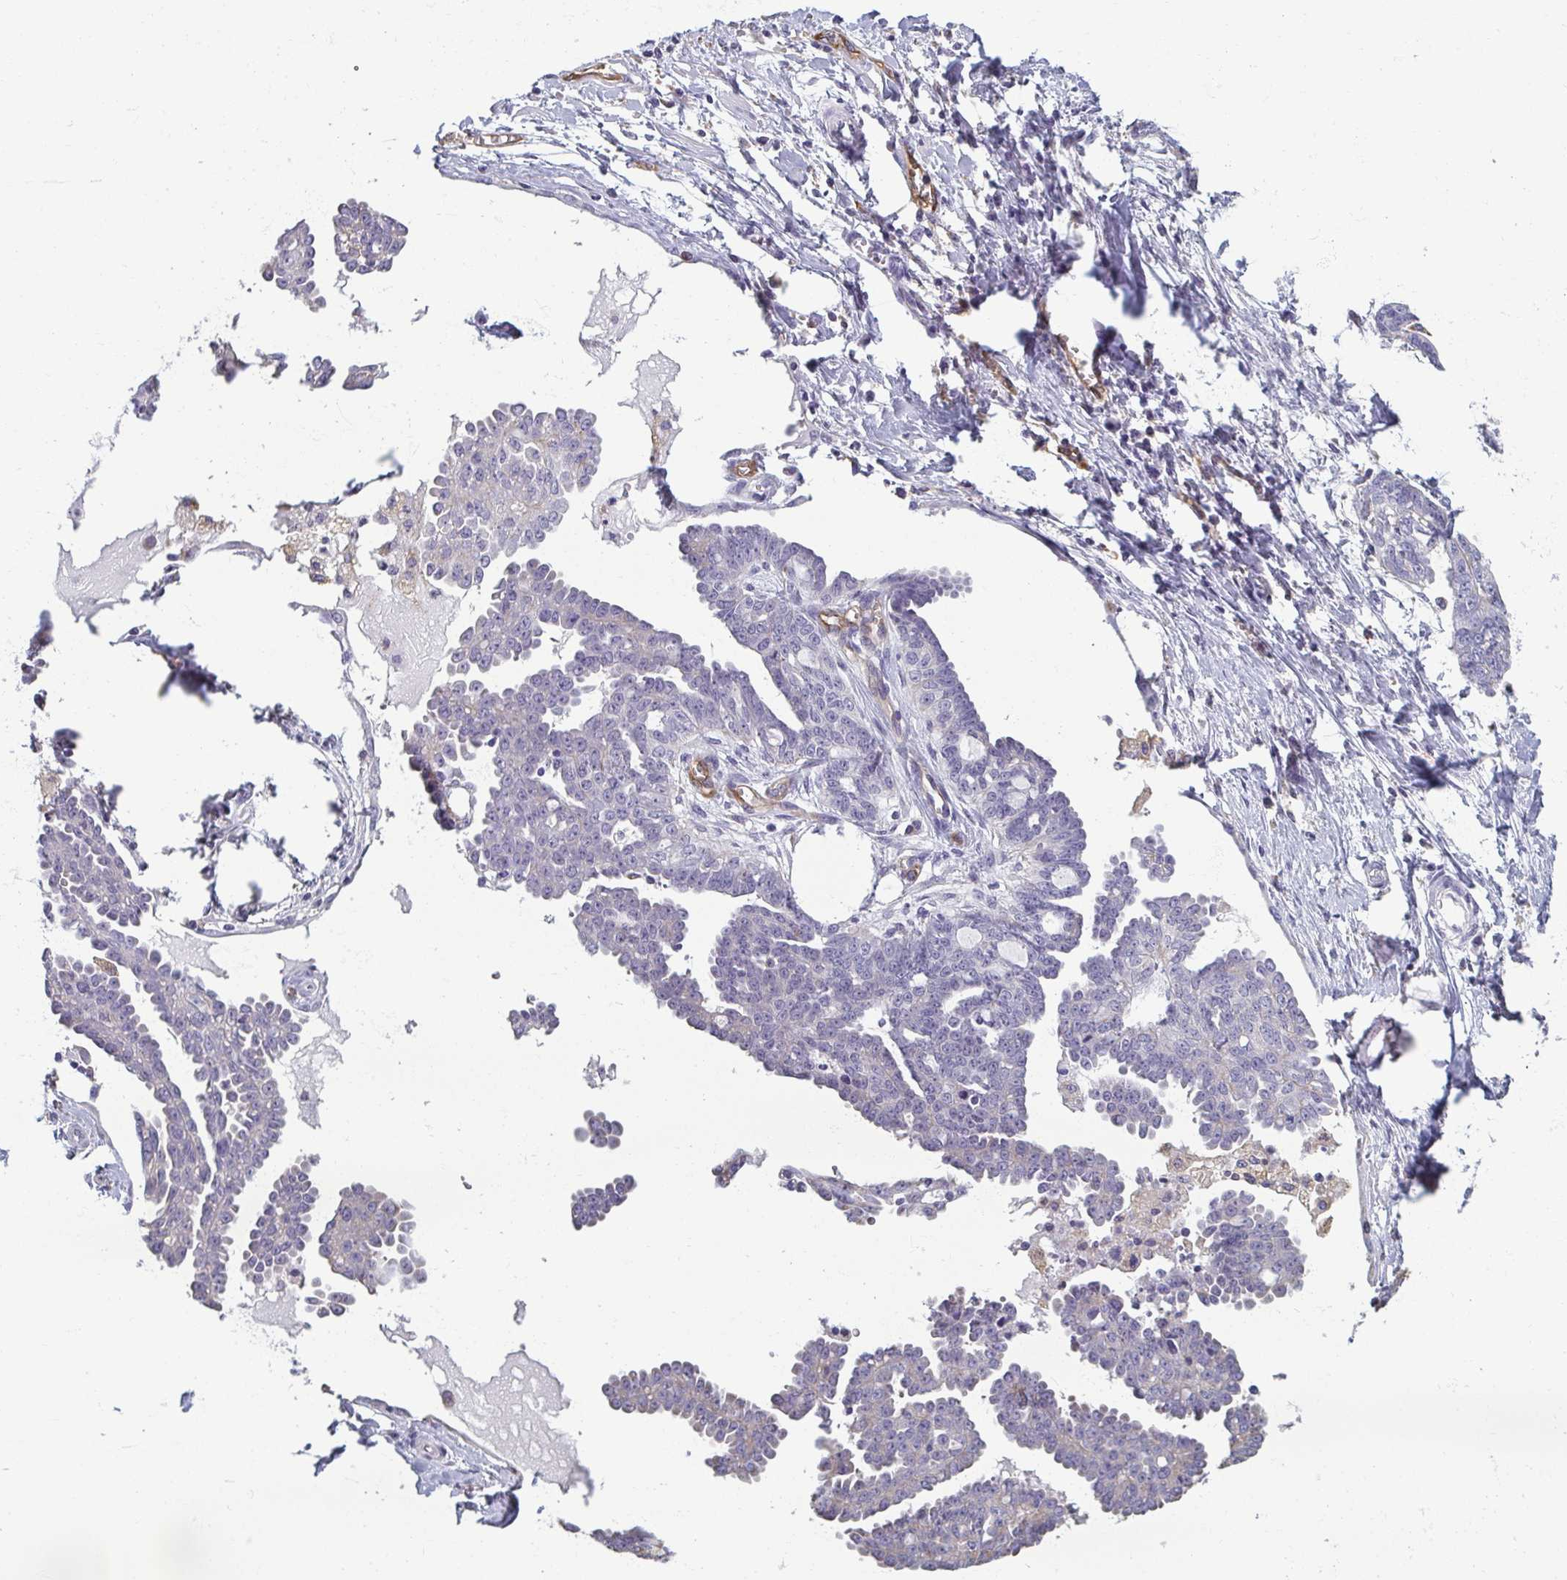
{"staining": {"intensity": "negative", "quantity": "none", "location": "none"}, "tissue": "ovarian cancer", "cell_type": "Tumor cells", "image_type": "cancer", "snomed": [{"axis": "morphology", "description": "Cystadenocarcinoma, serous, NOS"}, {"axis": "topography", "description": "Ovary"}], "caption": "The micrograph displays no staining of tumor cells in ovarian serous cystadenocarcinoma. The staining is performed using DAB brown chromogen with nuclei counter-stained in using hematoxylin.", "gene": "PDE2A", "patient": {"sex": "female", "age": 71}}